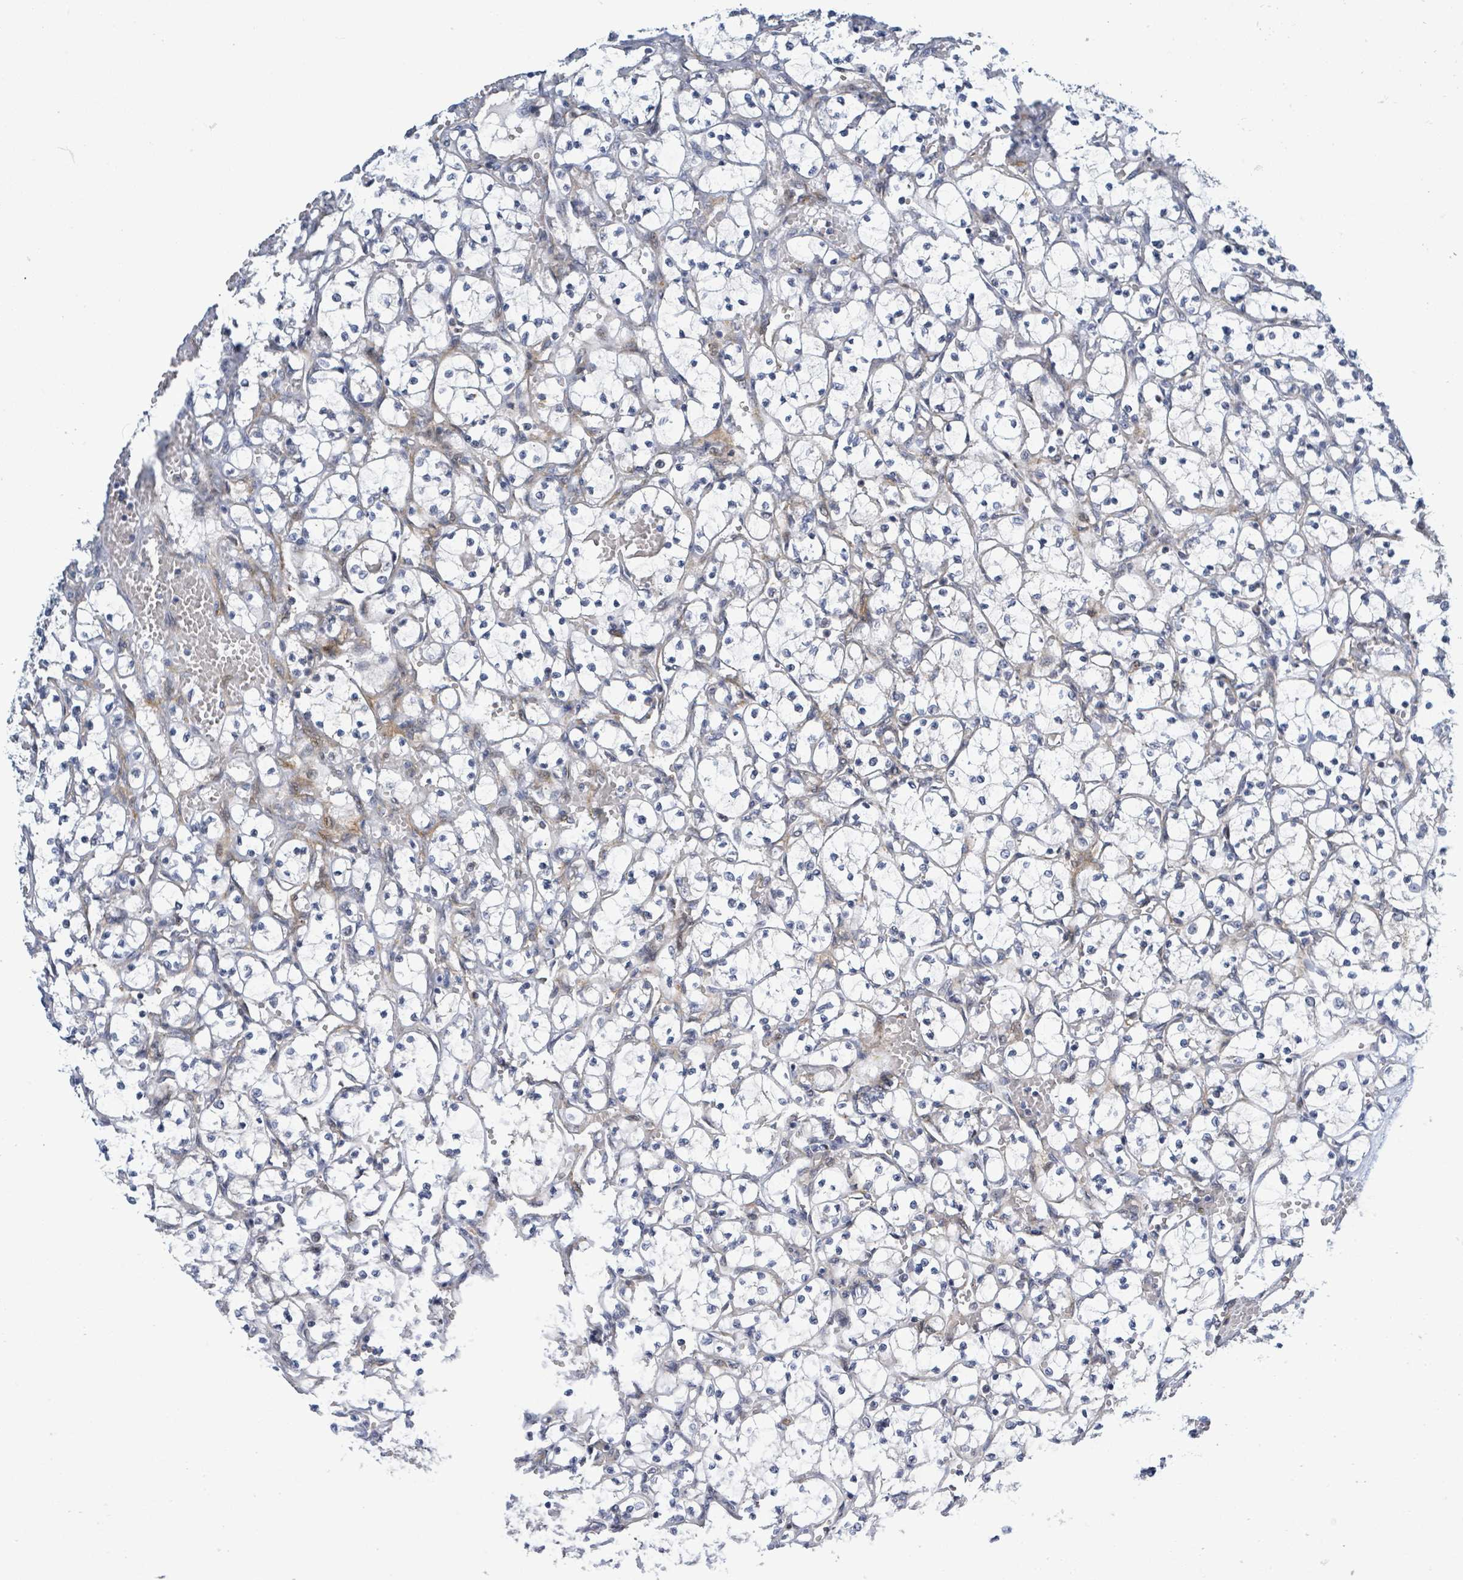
{"staining": {"intensity": "negative", "quantity": "none", "location": "none"}, "tissue": "renal cancer", "cell_type": "Tumor cells", "image_type": "cancer", "snomed": [{"axis": "morphology", "description": "Adenocarcinoma, NOS"}, {"axis": "topography", "description": "Kidney"}], "caption": "This is an immunohistochemistry micrograph of human renal cancer. There is no positivity in tumor cells.", "gene": "CFAP210", "patient": {"sex": "female", "age": 69}}